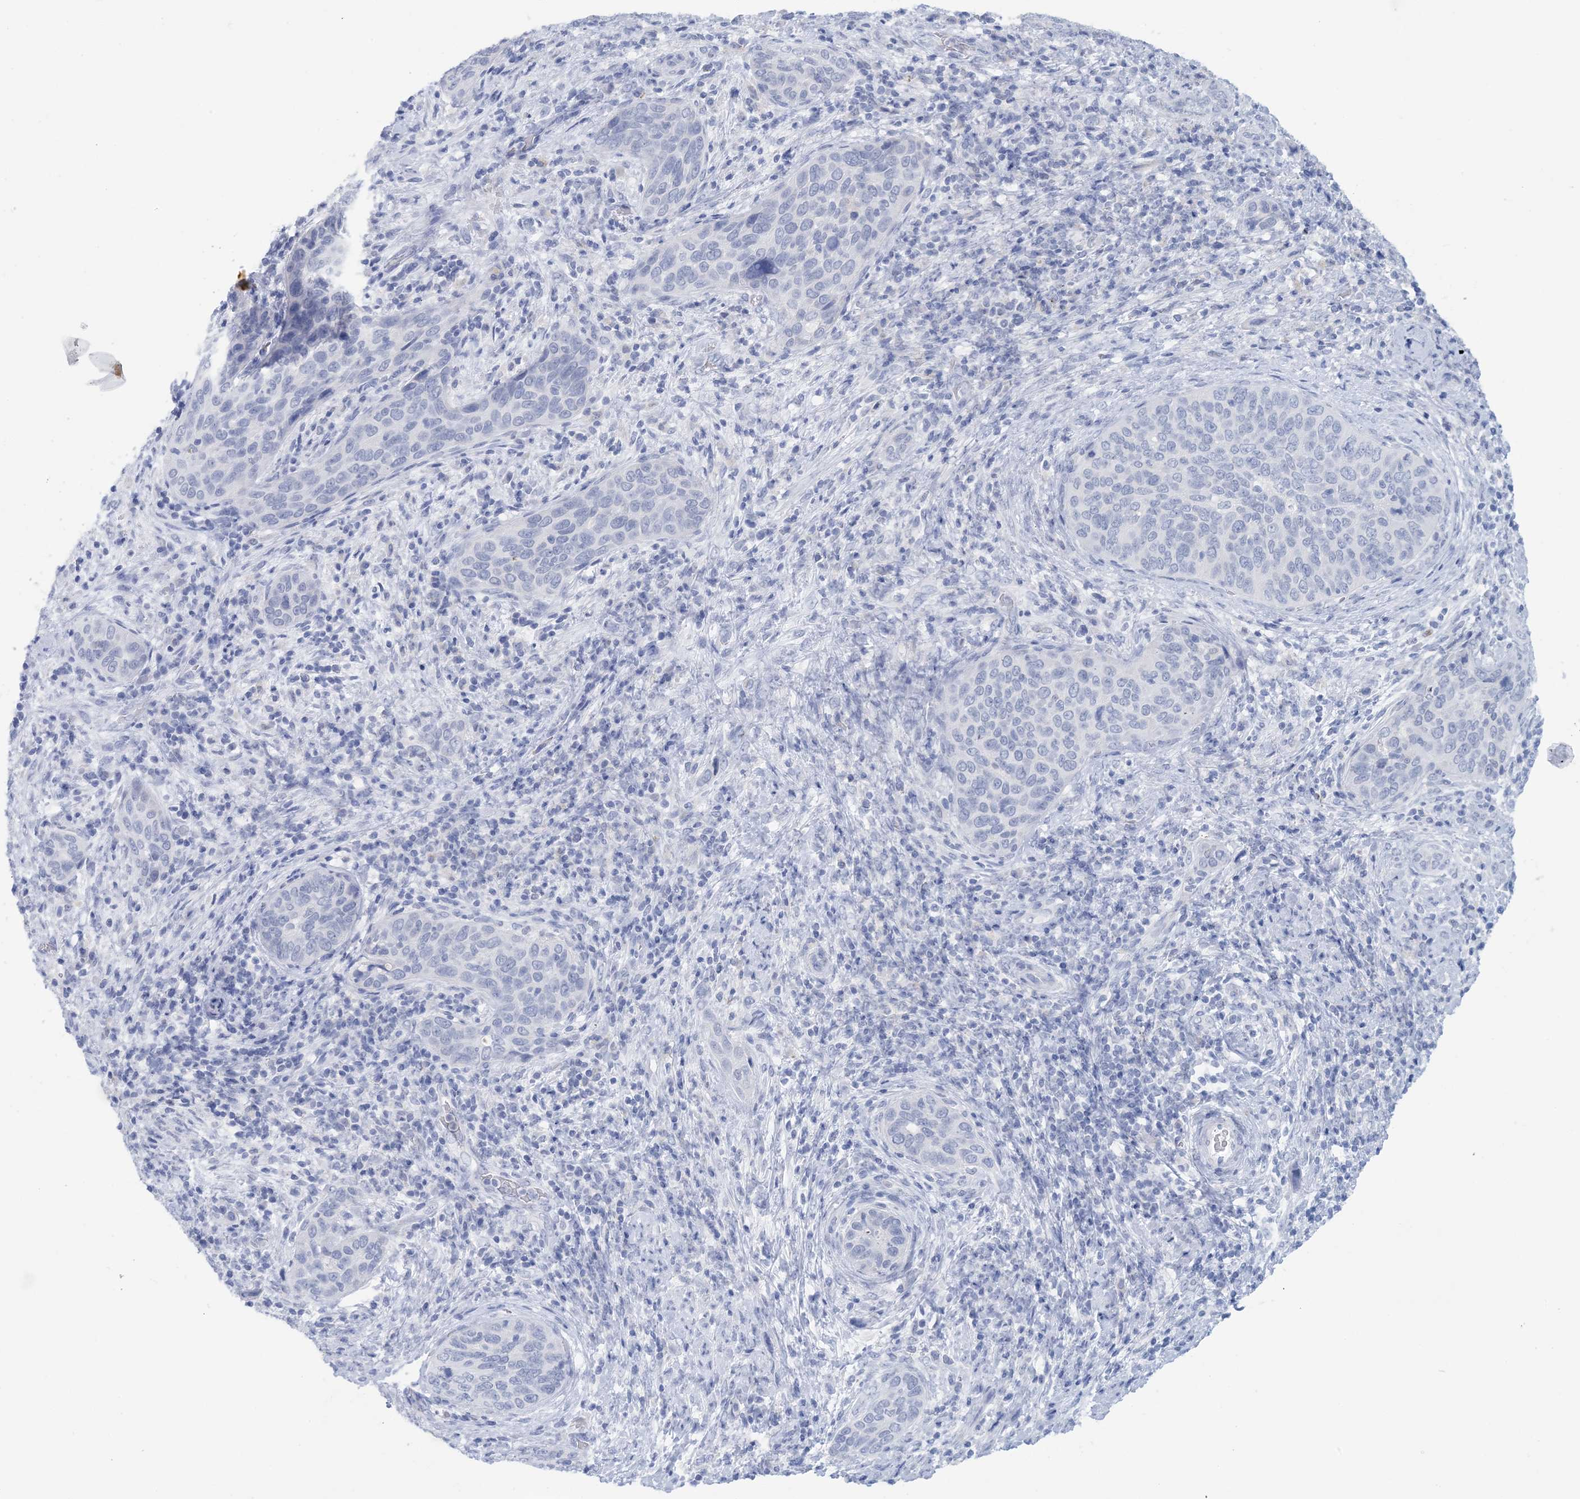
{"staining": {"intensity": "negative", "quantity": "none", "location": "none"}, "tissue": "cervical cancer", "cell_type": "Tumor cells", "image_type": "cancer", "snomed": [{"axis": "morphology", "description": "Squamous cell carcinoma, NOS"}, {"axis": "topography", "description": "Cervix"}], "caption": "Micrograph shows no protein positivity in tumor cells of squamous cell carcinoma (cervical) tissue.", "gene": "GABRG1", "patient": {"sex": "female", "age": 60}}